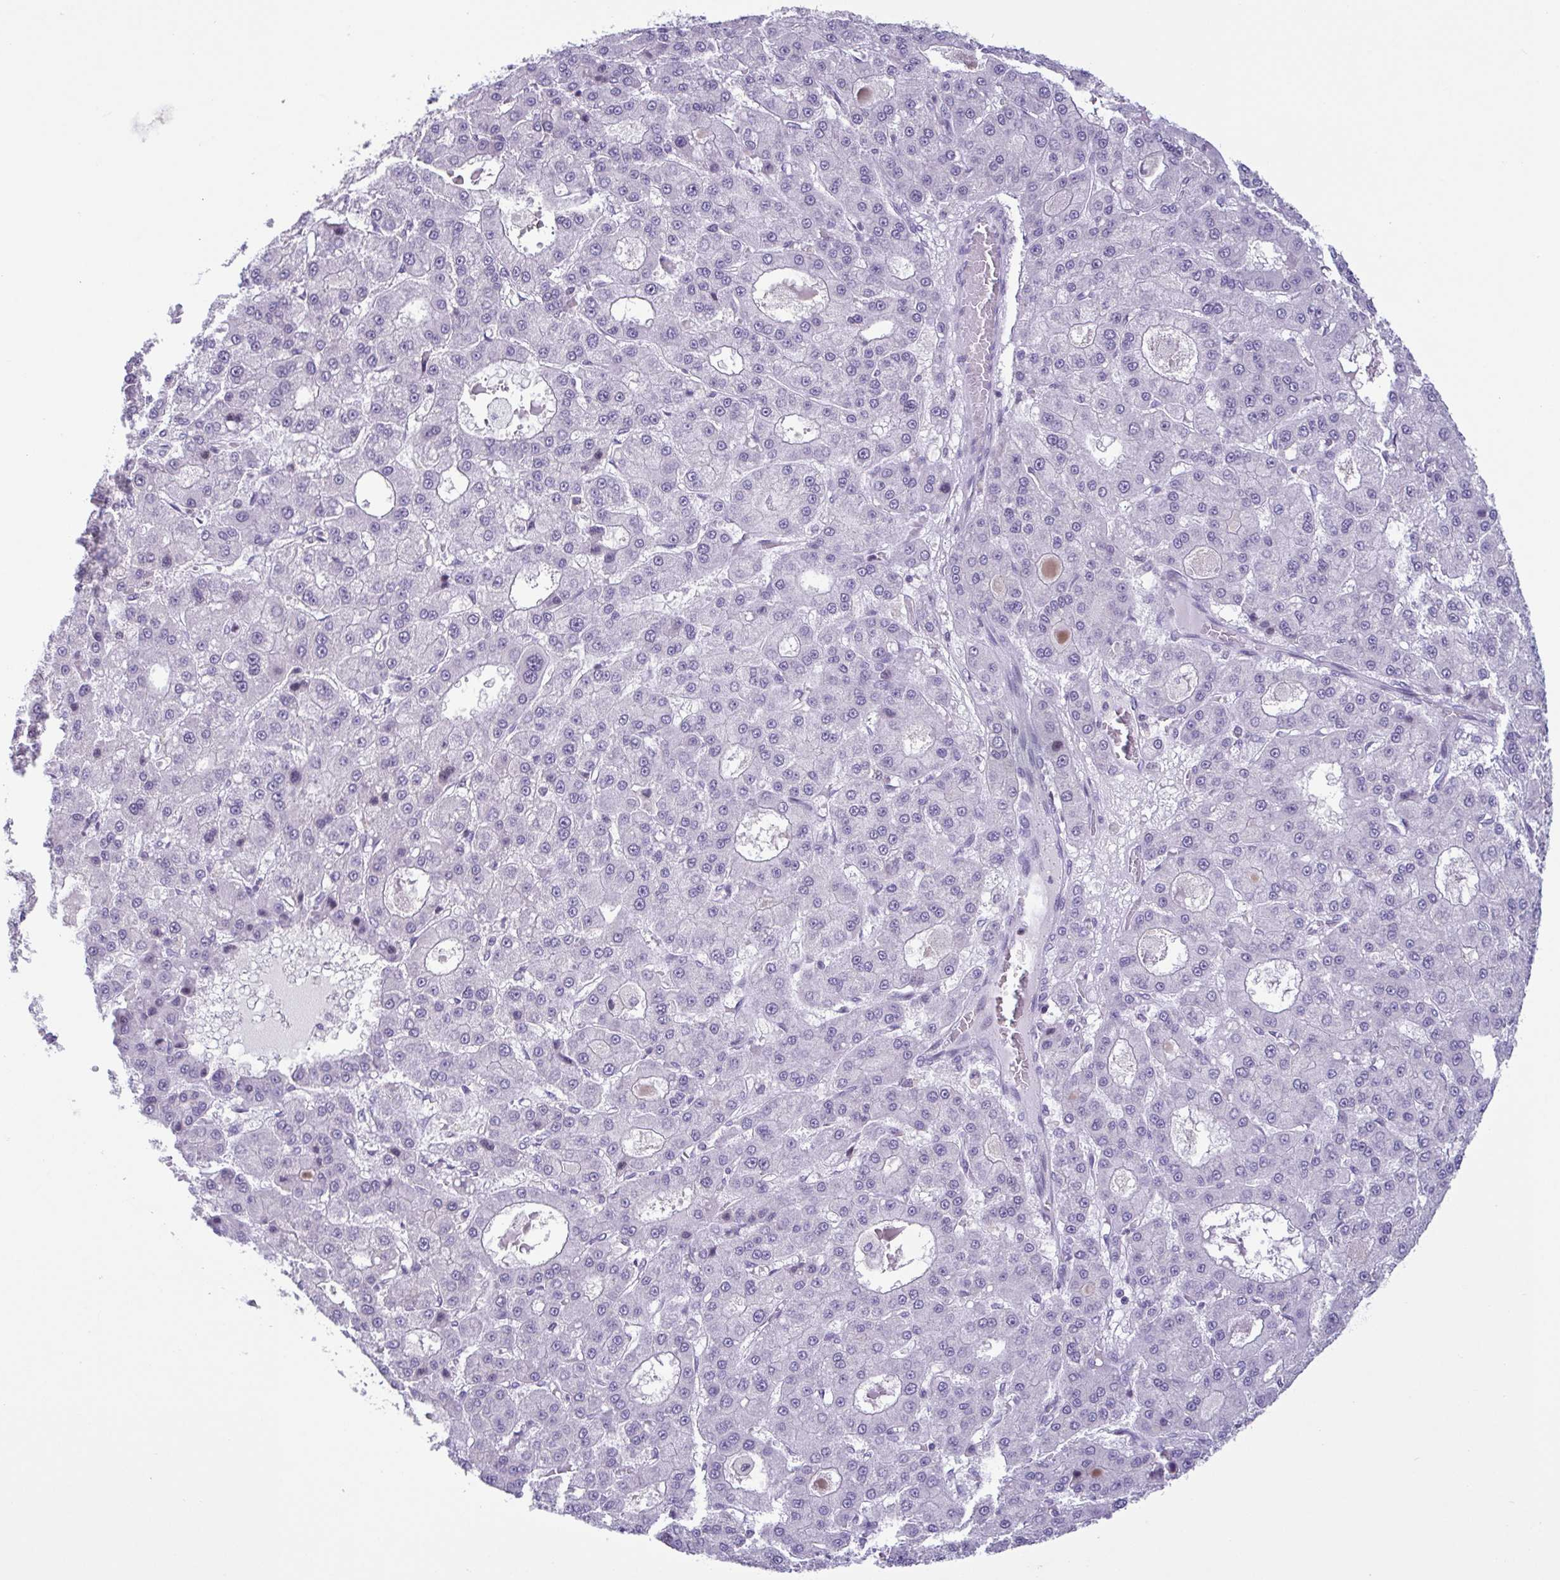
{"staining": {"intensity": "negative", "quantity": "none", "location": "none"}, "tissue": "liver cancer", "cell_type": "Tumor cells", "image_type": "cancer", "snomed": [{"axis": "morphology", "description": "Carcinoma, Hepatocellular, NOS"}, {"axis": "topography", "description": "Liver"}], "caption": "Immunohistochemical staining of liver hepatocellular carcinoma shows no significant positivity in tumor cells.", "gene": "IRF1", "patient": {"sex": "male", "age": 70}}